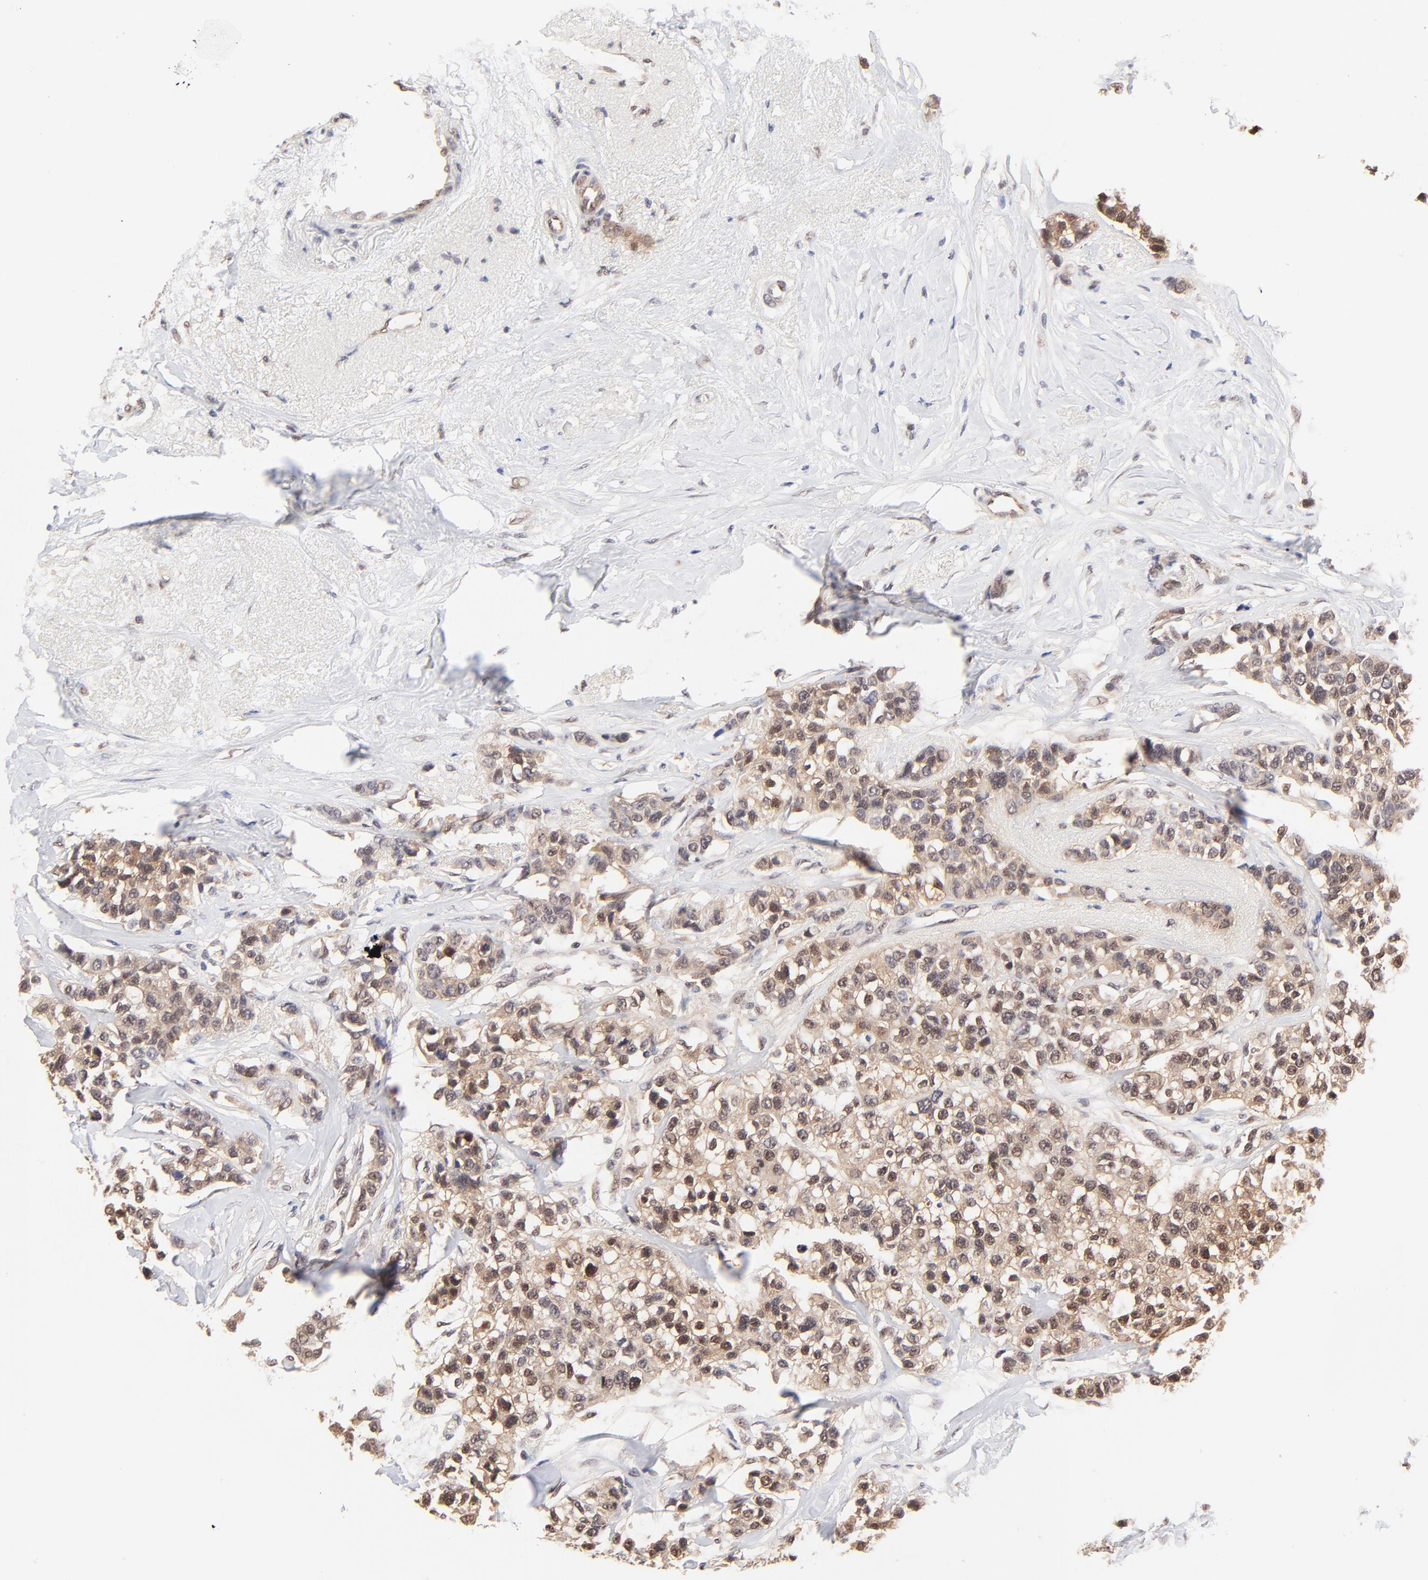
{"staining": {"intensity": "moderate", "quantity": ">75%", "location": "cytoplasmic/membranous,nuclear"}, "tissue": "breast cancer", "cell_type": "Tumor cells", "image_type": "cancer", "snomed": [{"axis": "morphology", "description": "Duct carcinoma"}, {"axis": "topography", "description": "Breast"}], "caption": "Breast cancer (invasive ductal carcinoma) was stained to show a protein in brown. There is medium levels of moderate cytoplasmic/membranous and nuclear expression in approximately >75% of tumor cells.", "gene": "PSMC4", "patient": {"sex": "female", "age": 51}}